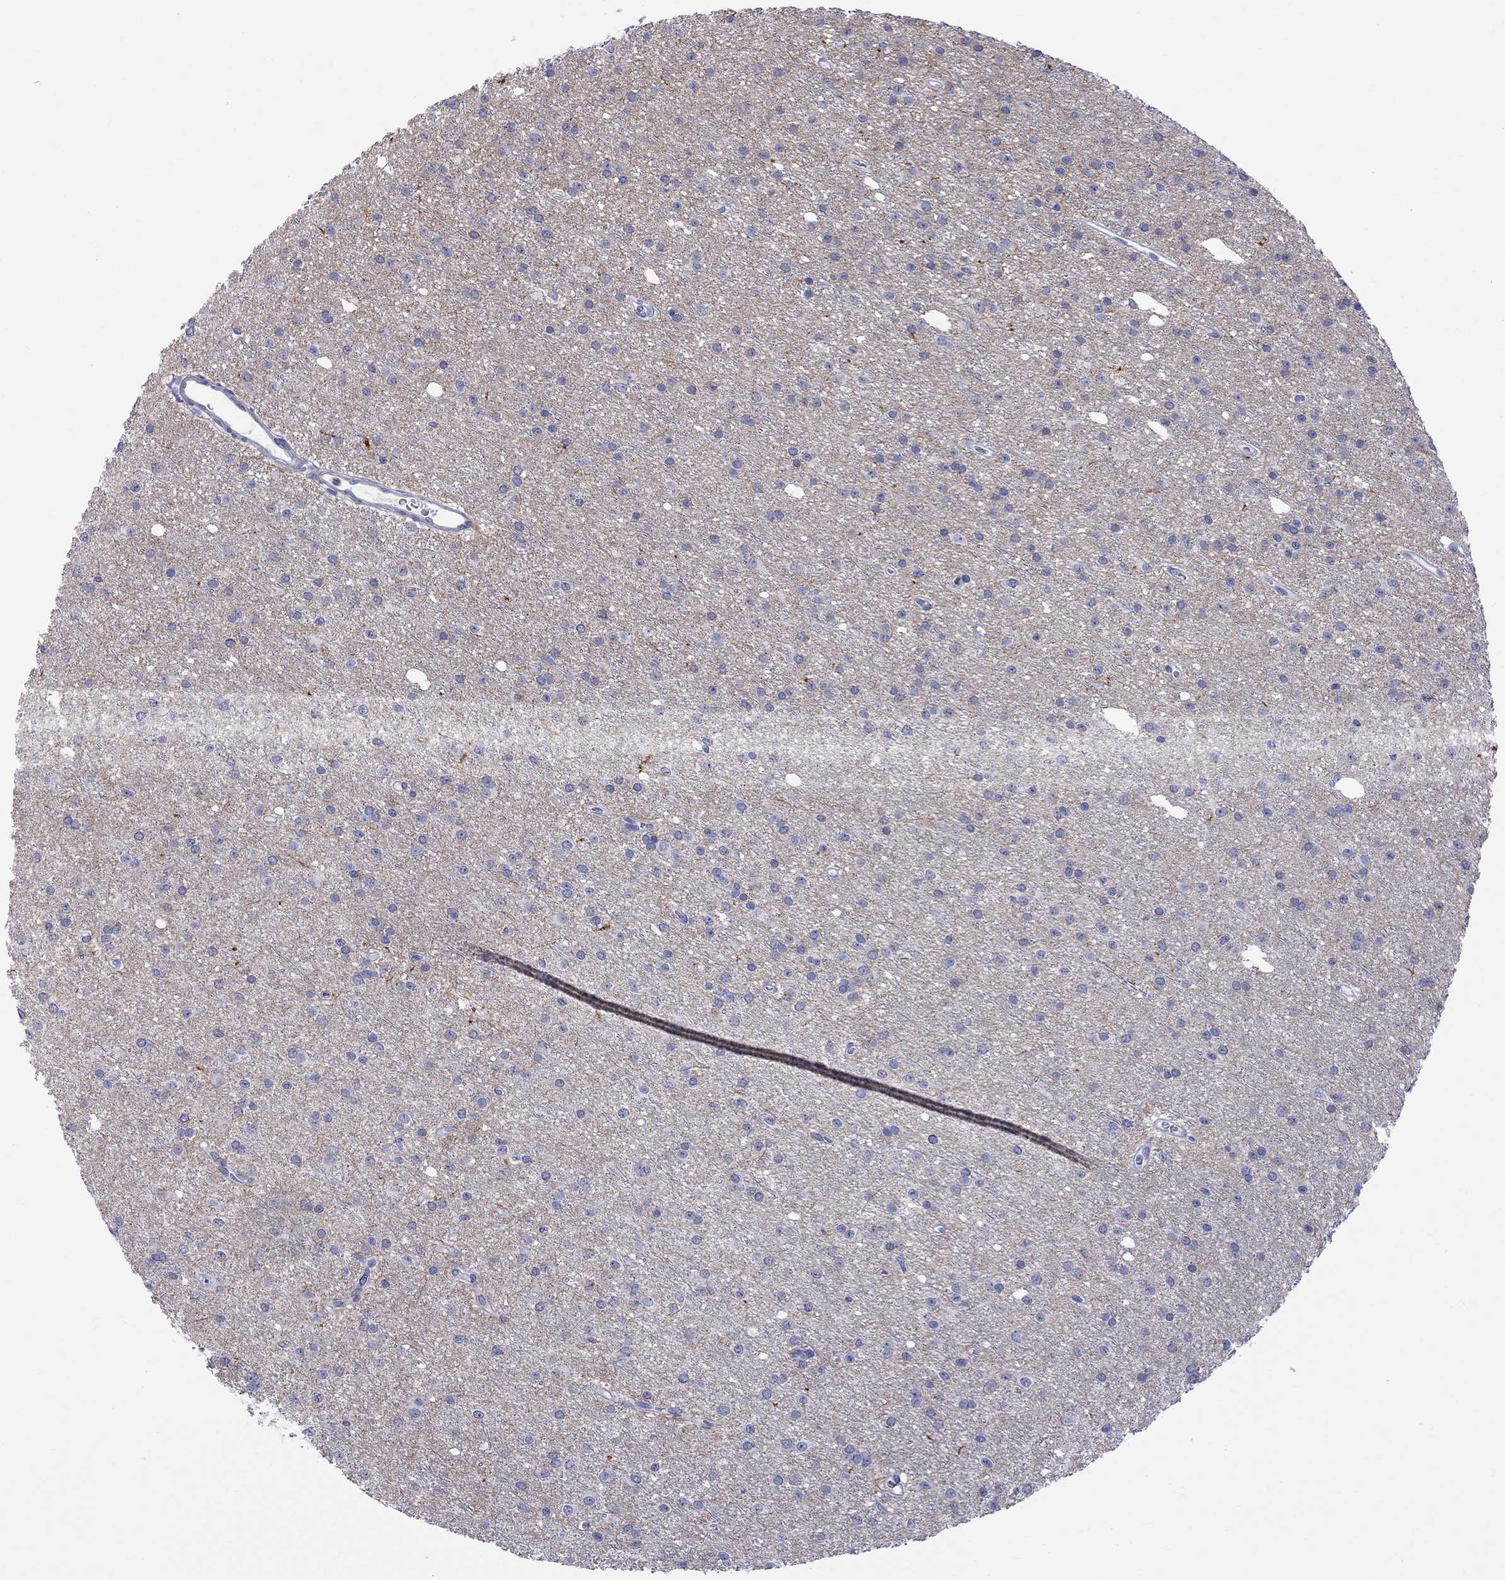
{"staining": {"intensity": "negative", "quantity": "none", "location": "none"}, "tissue": "glioma", "cell_type": "Tumor cells", "image_type": "cancer", "snomed": [{"axis": "morphology", "description": "Glioma, malignant, Low grade"}, {"axis": "topography", "description": "Brain"}], "caption": "Immunohistochemical staining of malignant glioma (low-grade) exhibits no significant staining in tumor cells. (Stains: DAB (3,3'-diaminobenzidine) immunohistochemistry with hematoxylin counter stain, Microscopy: brightfield microscopy at high magnification).", "gene": "S100A3", "patient": {"sex": "male", "age": 27}}